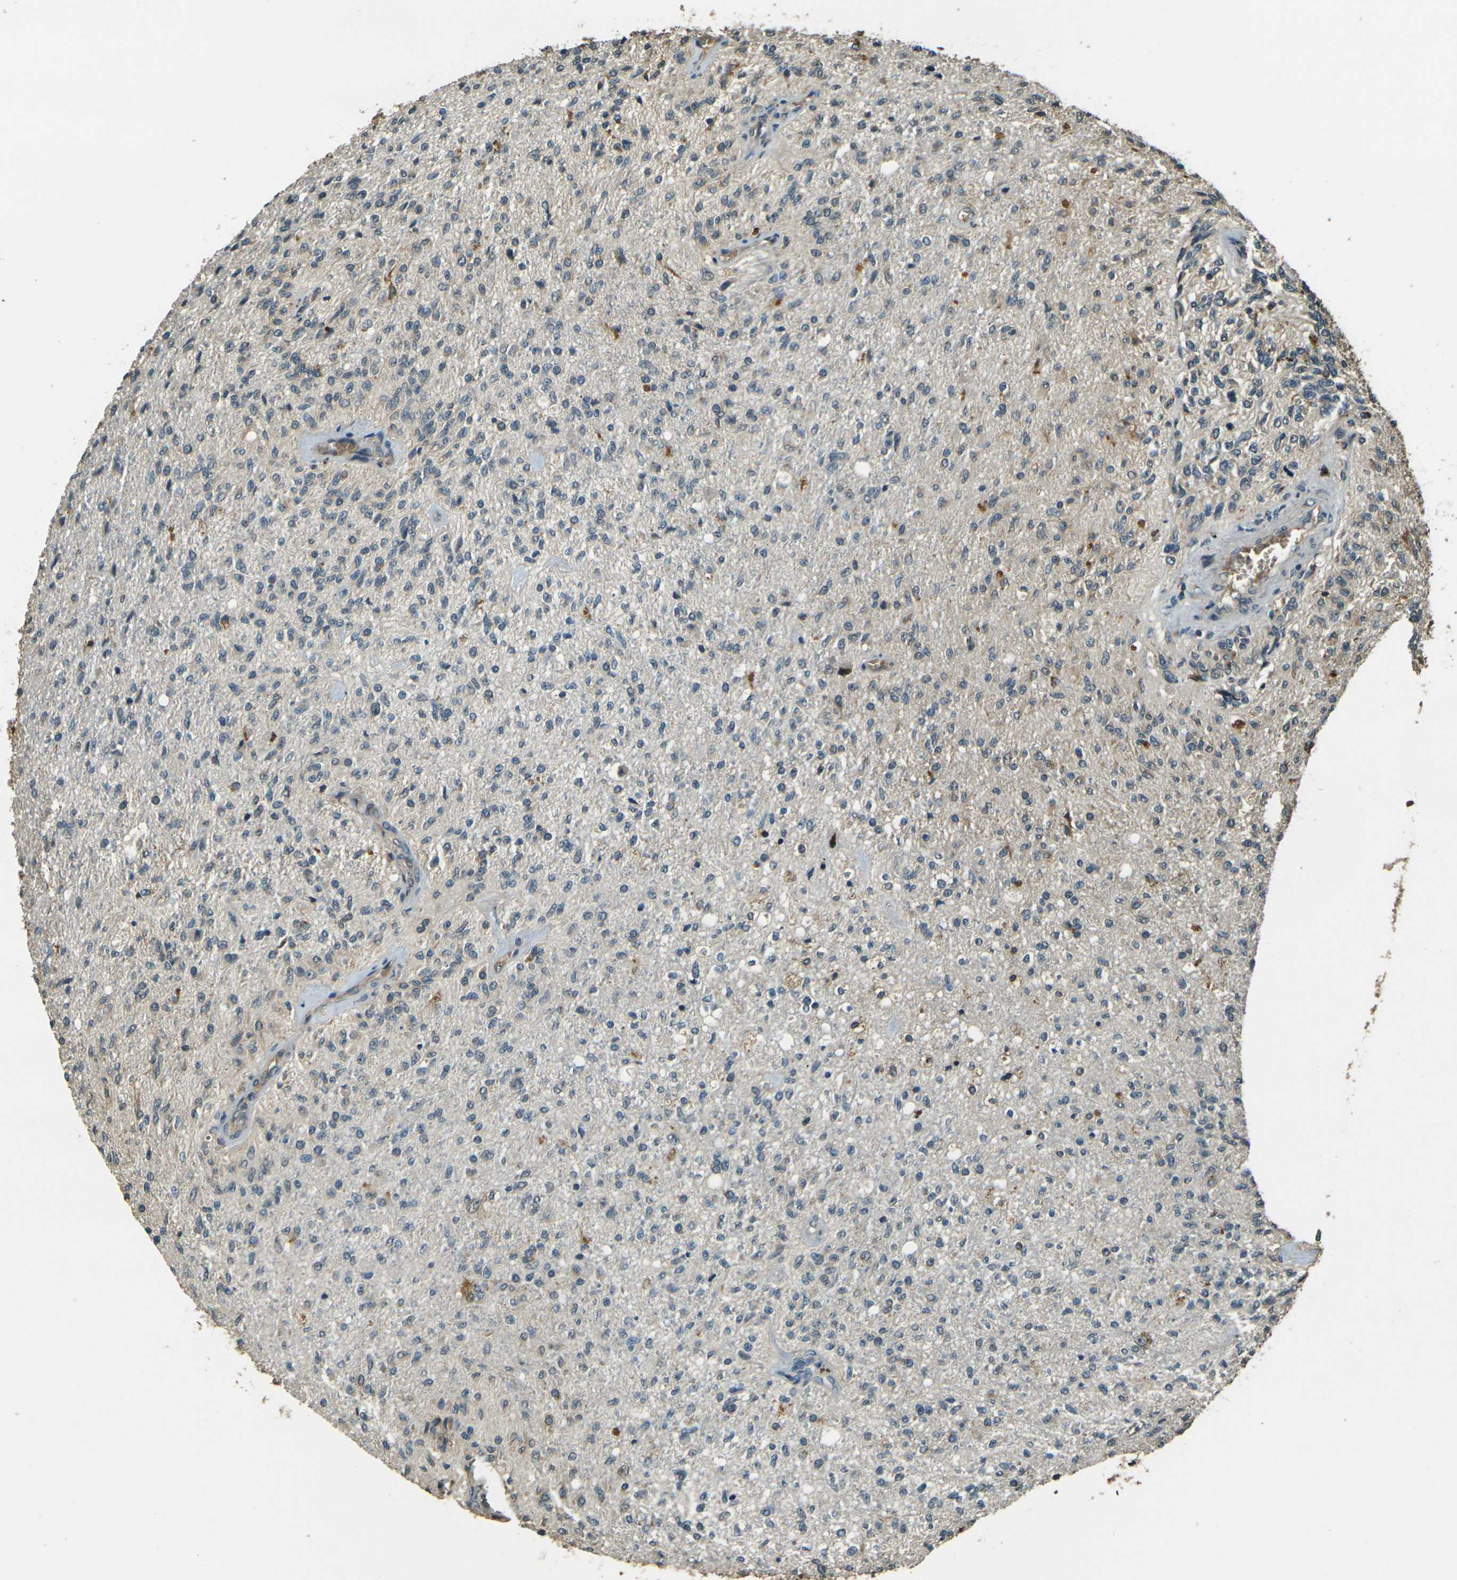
{"staining": {"intensity": "weak", "quantity": ">75%", "location": "cytoplasmic/membranous"}, "tissue": "glioma", "cell_type": "Tumor cells", "image_type": "cancer", "snomed": [{"axis": "morphology", "description": "Normal tissue, NOS"}, {"axis": "morphology", "description": "Glioma, malignant, High grade"}, {"axis": "topography", "description": "Cerebral cortex"}], "caption": "Protein staining of glioma tissue displays weak cytoplasmic/membranous expression in approximately >75% of tumor cells.", "gene": "TOR1A", "patient": {"sex": "male", "age": 77}}